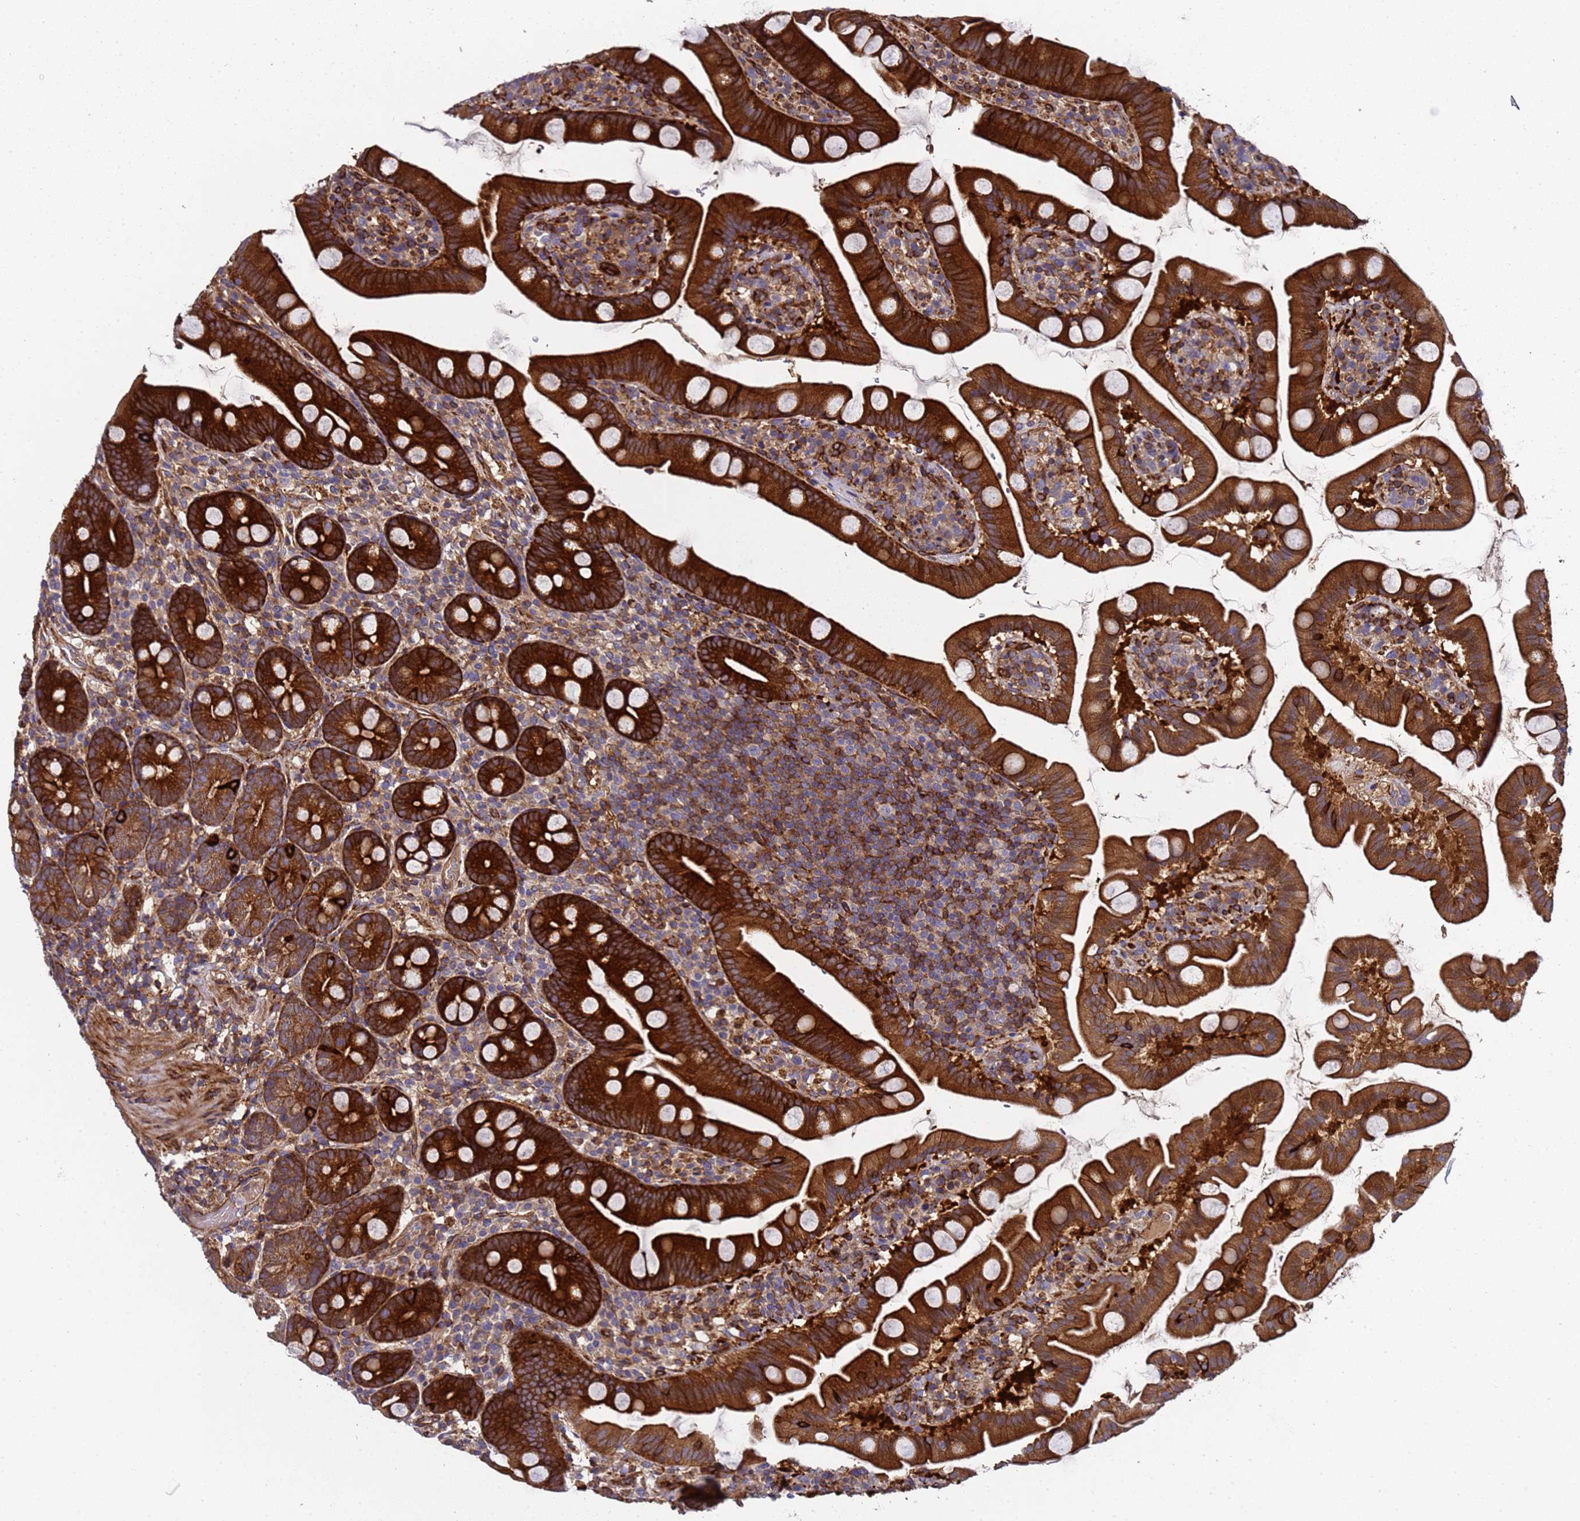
{"staining": {"intensity": "strong", "quantity": ">75%", "location": "cytoplasmic/membranous"}, "tissue": "small intestine", "cell_type": "Glandular cells", "image_type": "normal", "snomed": [{"axis": "morphology", "description": "Normal tissue, NOS"}, {"axis": "topography", "description": "Small intestine"}], "caption": "Brown immunohistochemical staining in unremarkable small intestine shows strong cytoplasmic/membranous staining in approximately >75% of glandular cells. (Brightfield microscopy of DAB IHC at high magnification).", "gene": "MOCS1", "patient": {"sex": "female", "age": 68}}